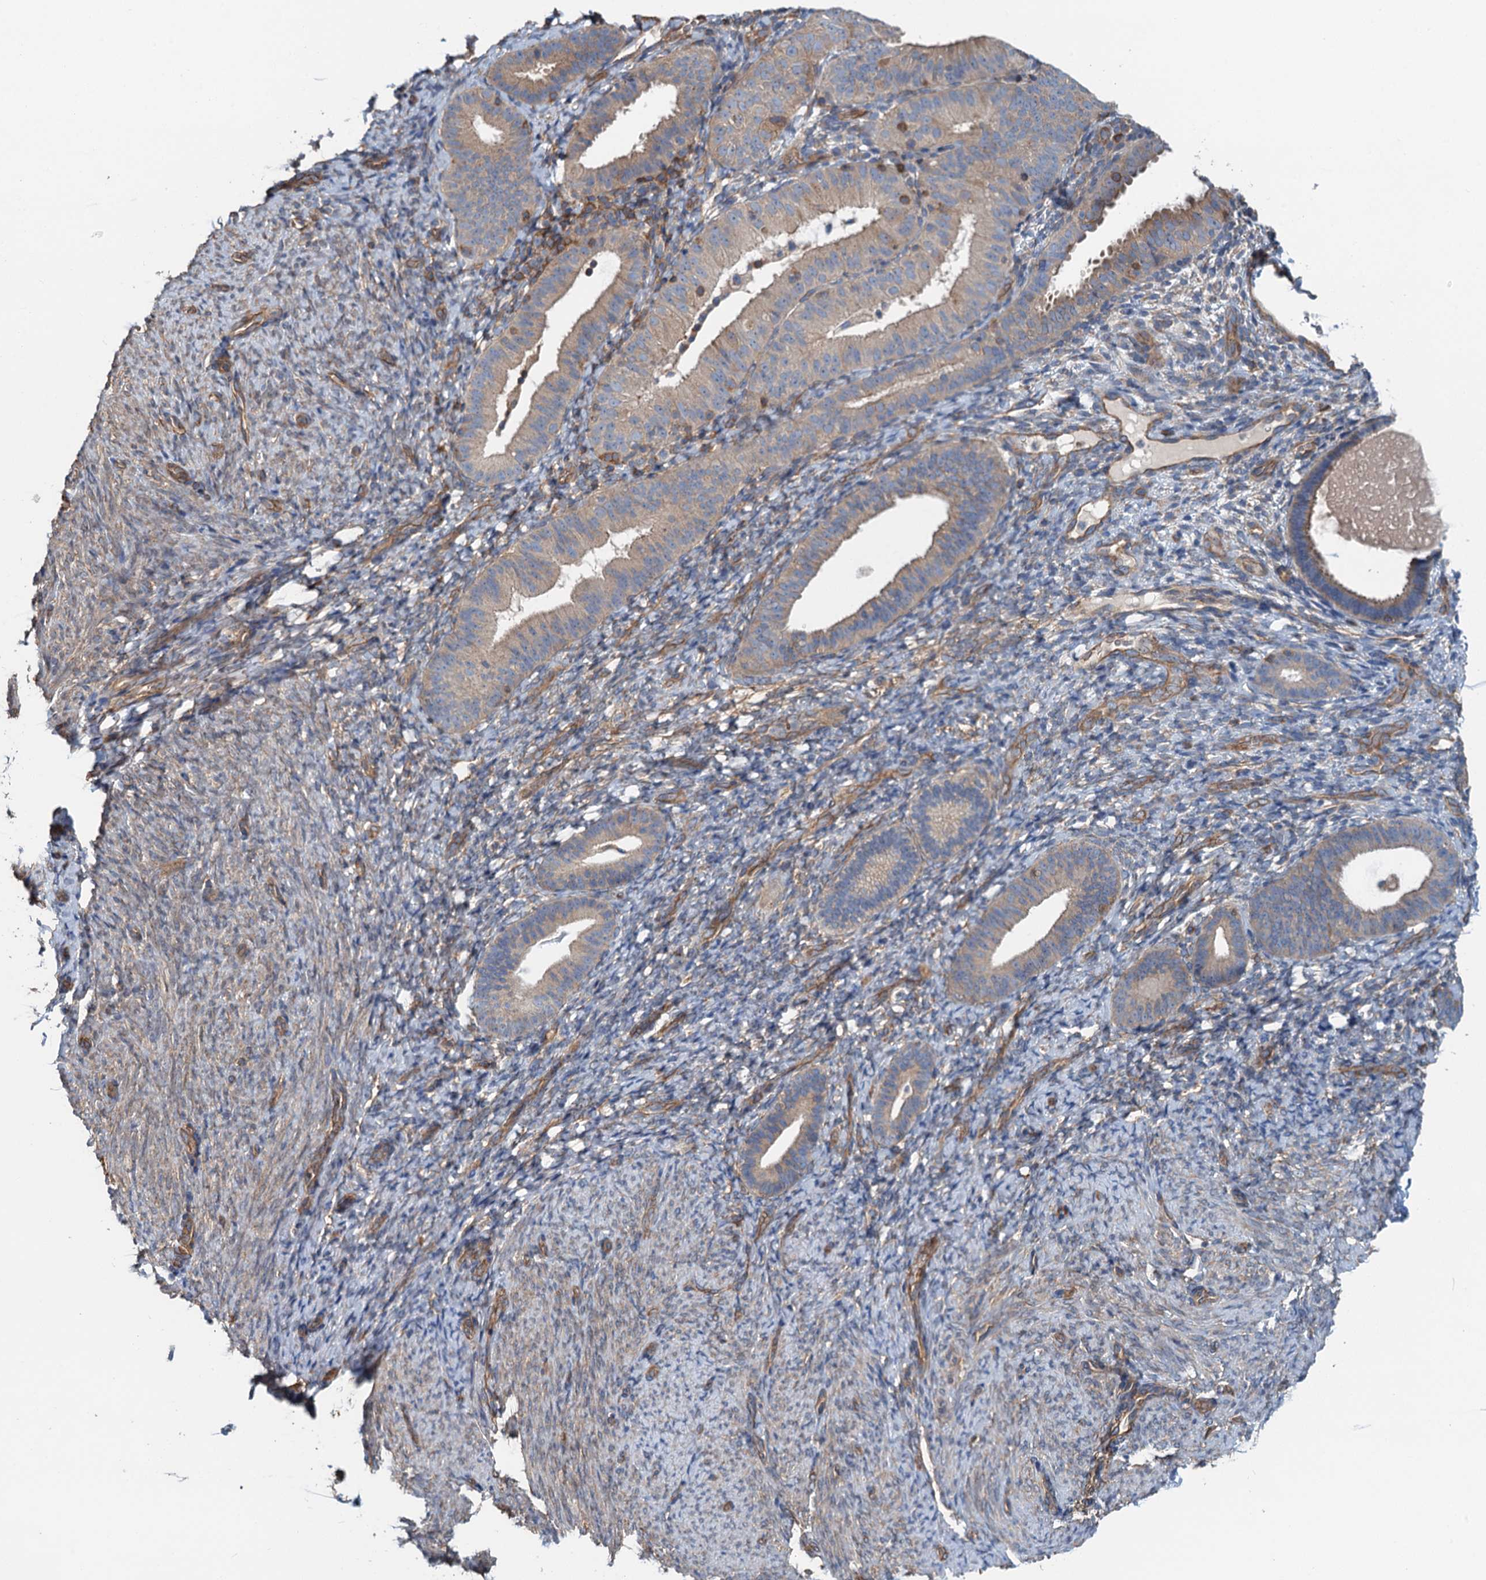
{"staining": {"intensity": "moderate", "quantity": "<25%", "location": "cytoplasmic/membranous"}, "tissue": "endometrium", "cell_type": "Cells in endometrial stroma", "image_type": "normal", "snomed": [{"axis": "morphology", "description": "Normal tissue, NOS"}, {"axis": "topography", "description": "Endometrium"}], "caption": "Endometrium stained with immunohistochemistry demonstrates moderate cytoplasmic/membranous positivity in about <25% of cells in endometrial stroma.", "gene": "ROGDI", "patient": {"sex": "female", "age": 65}}